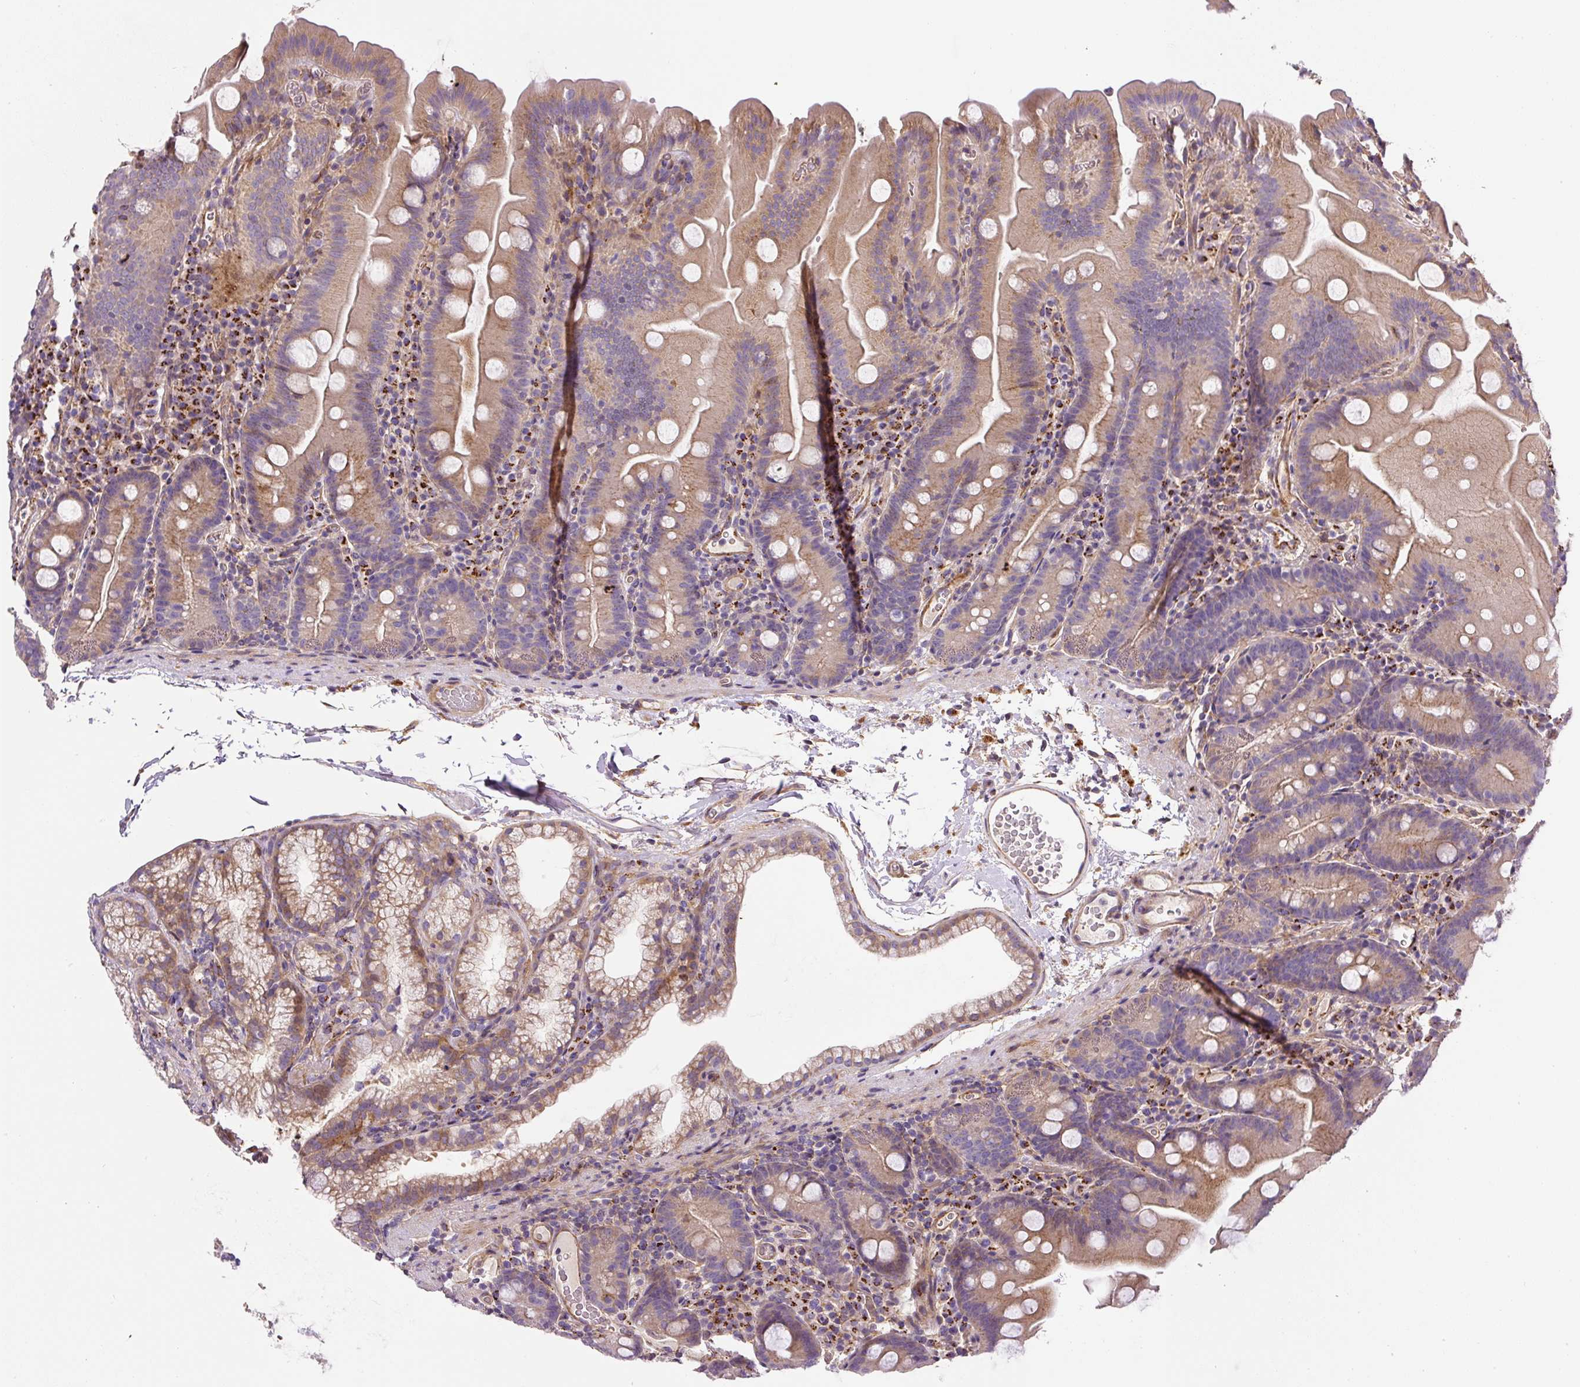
{"staining": {"intensity": "weak", "quantity": ">75%", "location": "cytoplasmic/membranous"}, "tissue": "small intestine", "cell_type": "Glandular cells", "image_type": "normal", "snomed": [{"axis": "morphology", "description": "Normal tissue, NOS"}, {"axis": "topography", "description": "Small intestine"}], "caption": "Weak cytoplasmic/membranous expression for a protein is identified in approximately >75% of glandular cells of benign small intestine using immunohistochemistry.", "gene": "RNF170", "patient": {"sex": "female", "age": 68}}